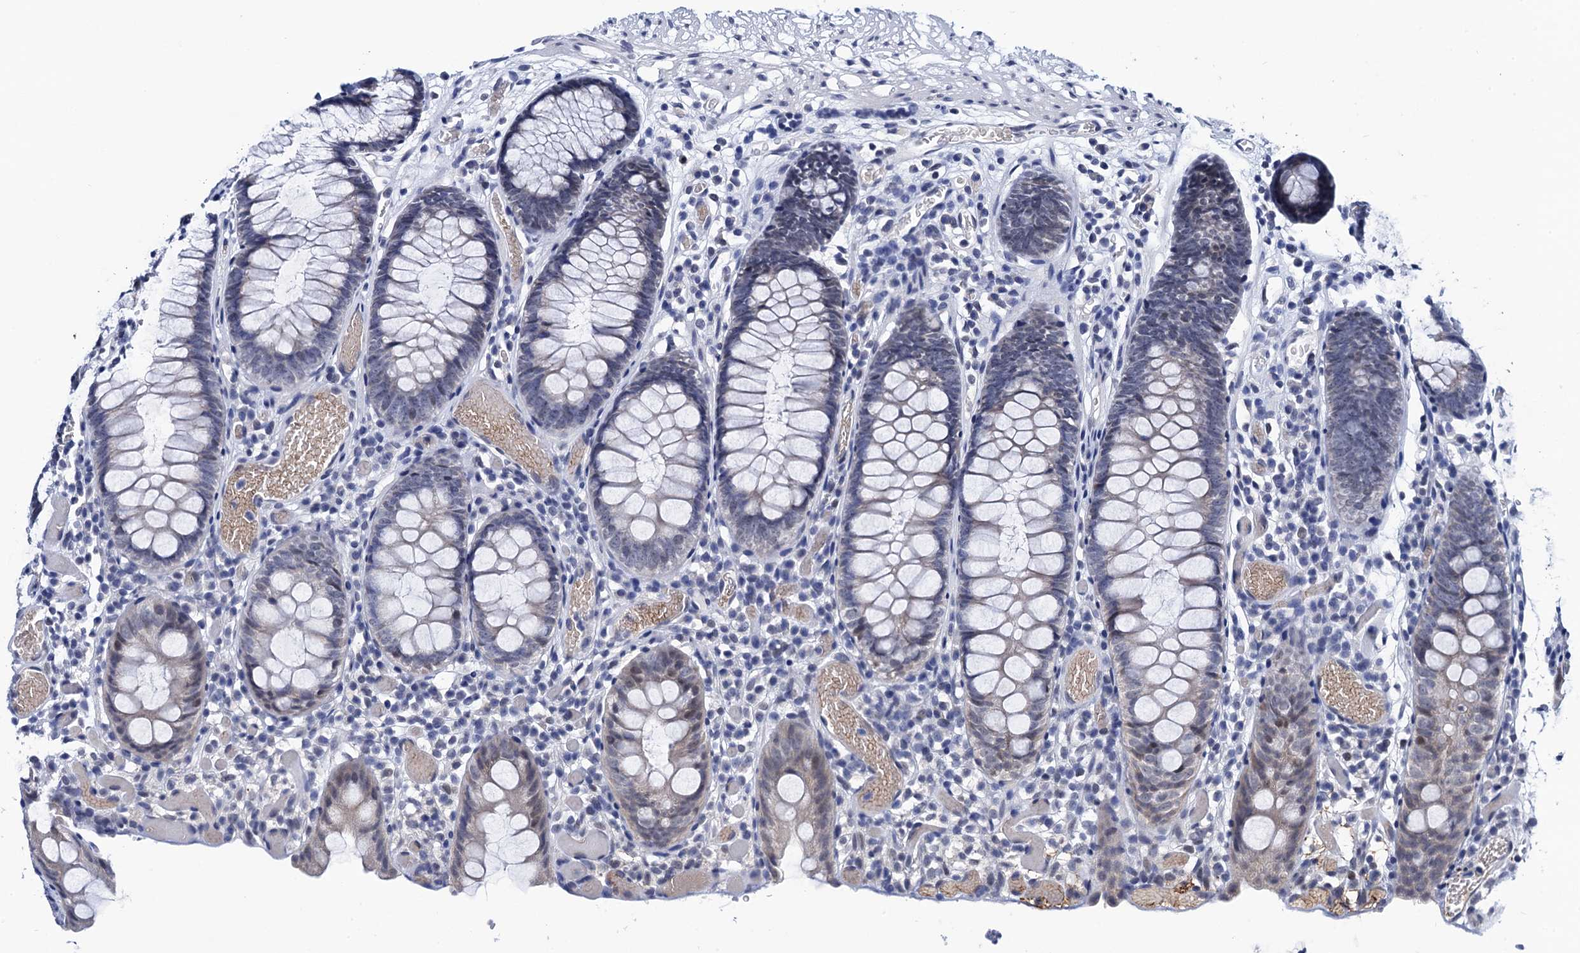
{"staining": {"intensity": "negative", "quantity": "none", "location": "none"}, "tissue": "colon", "cell_type": "Endothelial cells", "image_type": "normal", "snomed": [{"axis": "morphology", "description": "Normal tissue, NOS"}, {"axis": "topography", "description": "Colon"}], "caption": "IHC image of benign human colon stained for a protein (brown), which exhibits no staining in endothelial cells. The staining was performed using DAB (3,3'-diaminobenzidine) to visualize the protein expression in brown, while the nuclei were stained in blue with hematoxylin (Magnification: 20x).", "gene": "C16orf87", "patient": {"sex": "male", "age": 14}}